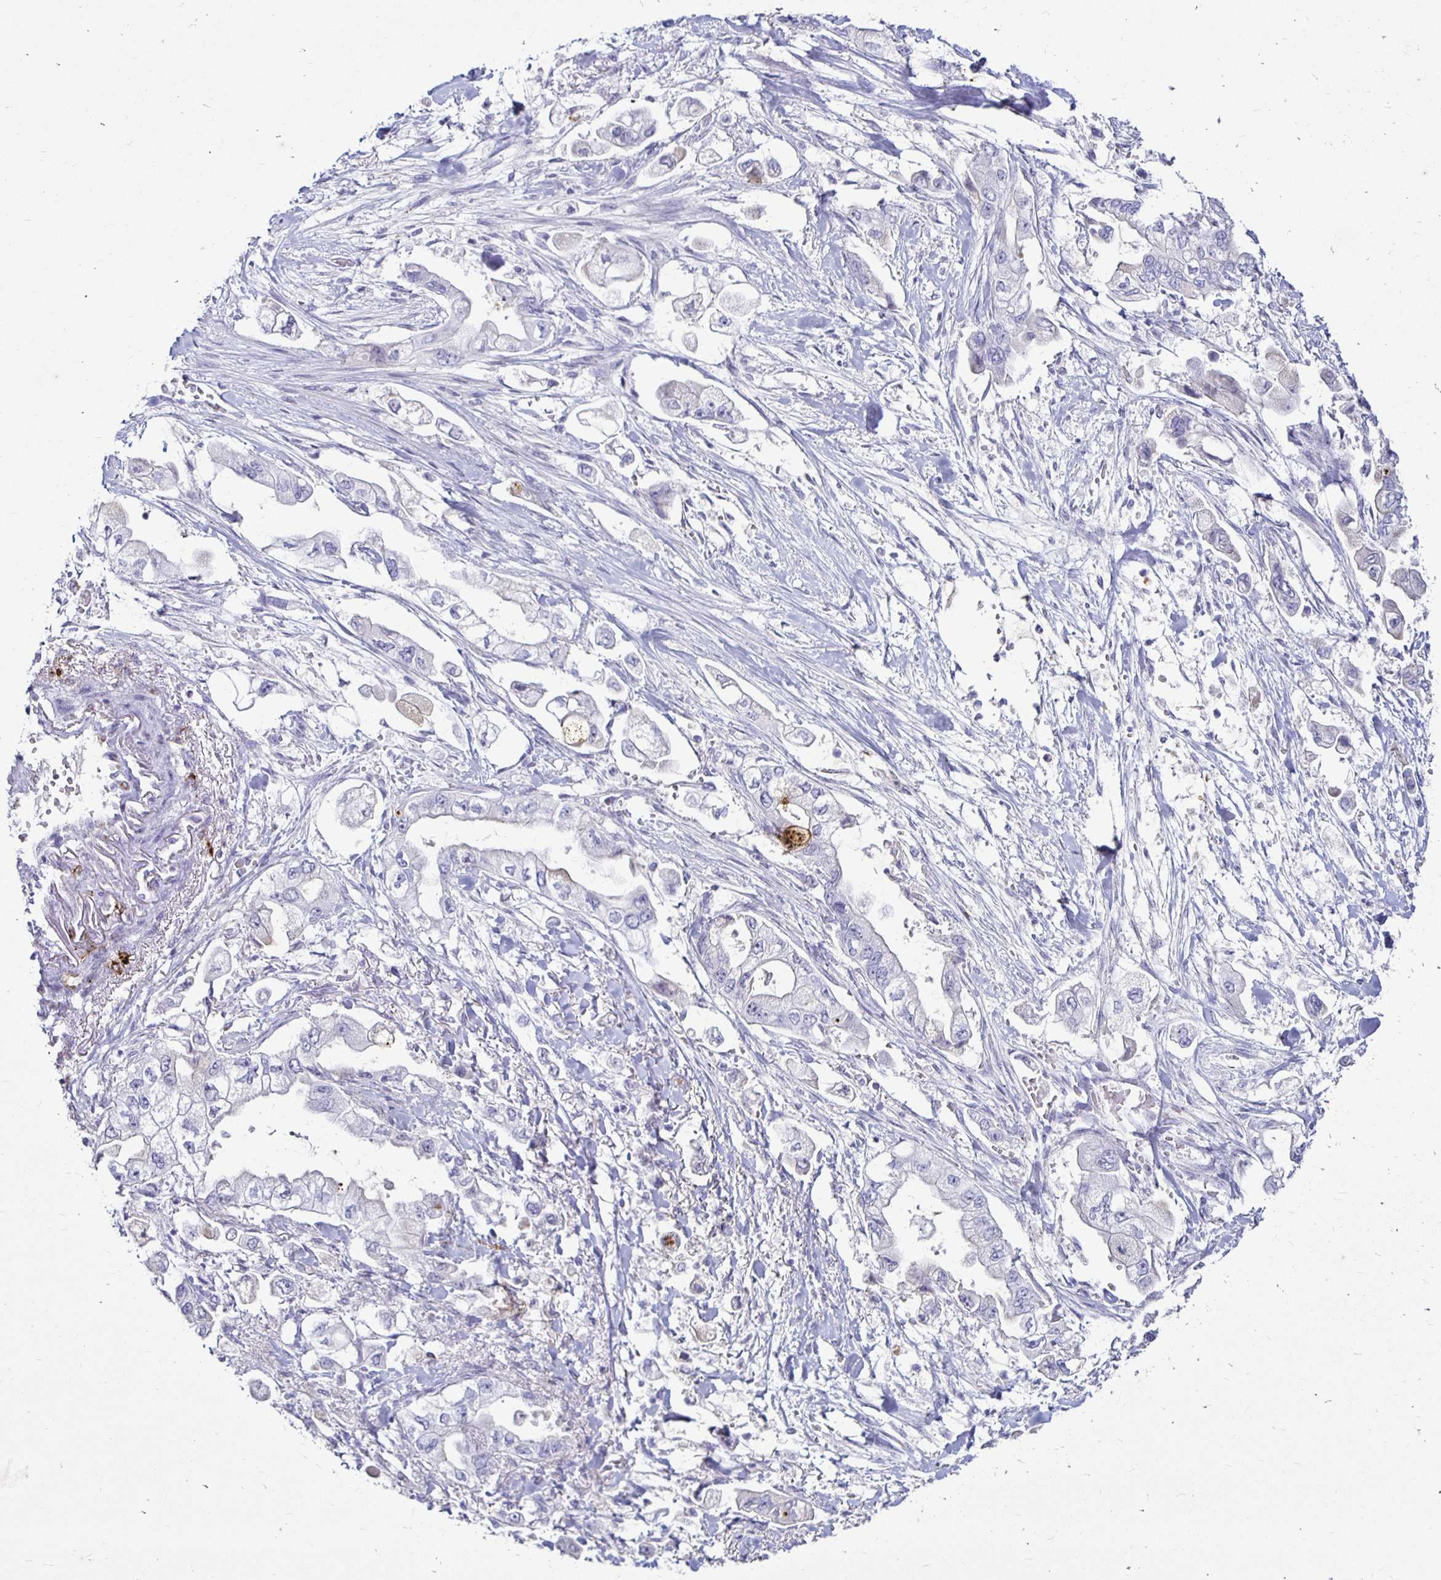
{"staining": {"intensity": "negative", "quantity": "none", "location": "none"}, "tissue": "stomach cancer", "cell_type": "Tumor cells", "image_type": "cancer", "snomed": [{"axis": "morphology", "description": "Adenocarcinoma, NOS"}, {"axis": "topography", "description": "Stomach"}], "caption": "This is an IHC photomicrograph of stomach cancer (adenocarcinoma). There is no staining in tumor cells.", "gene": "TIMP1", "patient": {"sex": "male", "age": 62}}